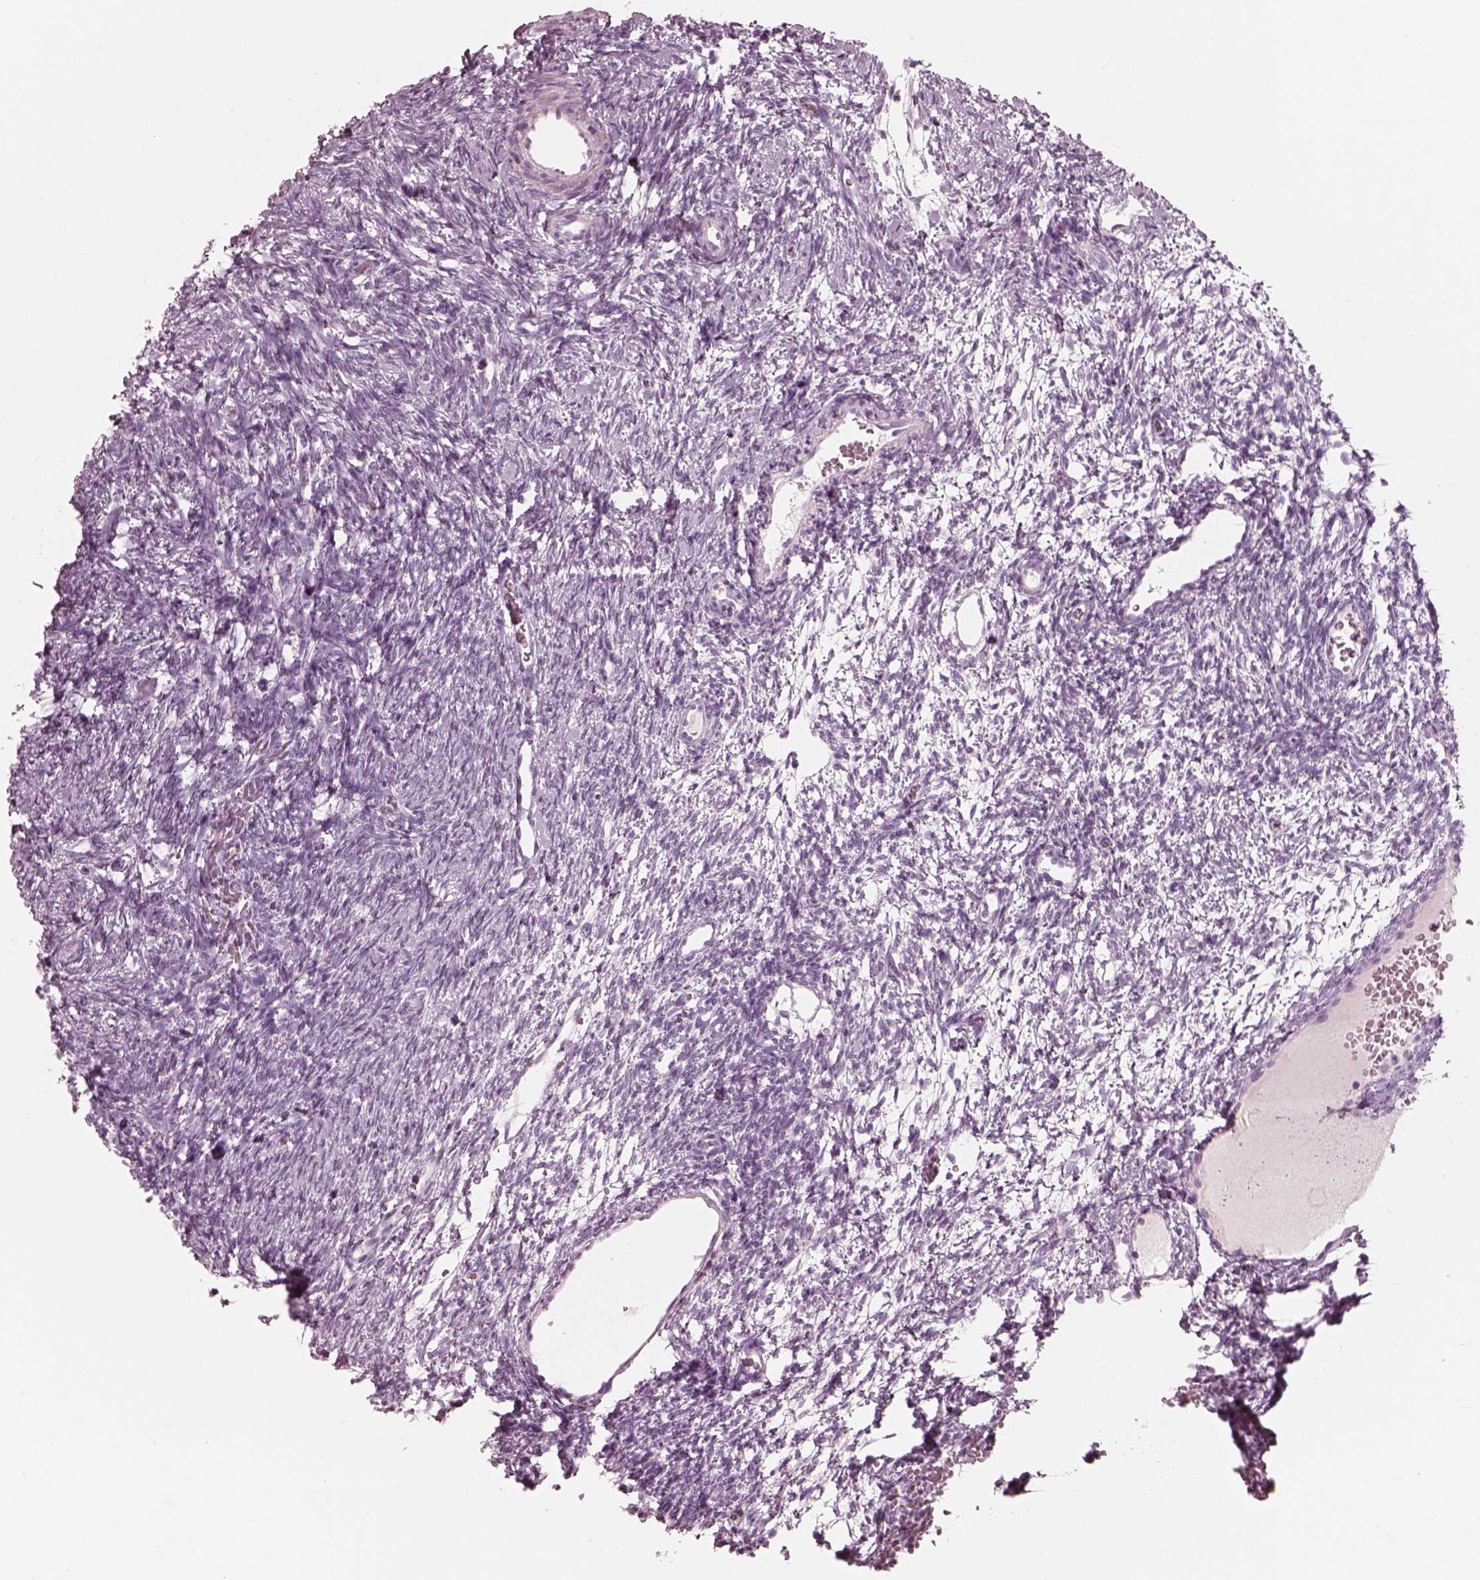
{"staining": {"intensity": "negative", "quantity": "none", "location": "none"}, "tissue": "ovary", "cell_type": "Follicle cells", "image_type": "normal", "snomed": [{"axis": "morphology", "description": "Normal tissue, NOS"}, {"axis": "topography", "description": "Ovary"}], "caption": "IHC photomicrograph of normal human ovary stained for a protein (brown), which reveals no staining in follicle cells.", "gene": "PON3", "patient": {"sex": "female", "age": 34}}